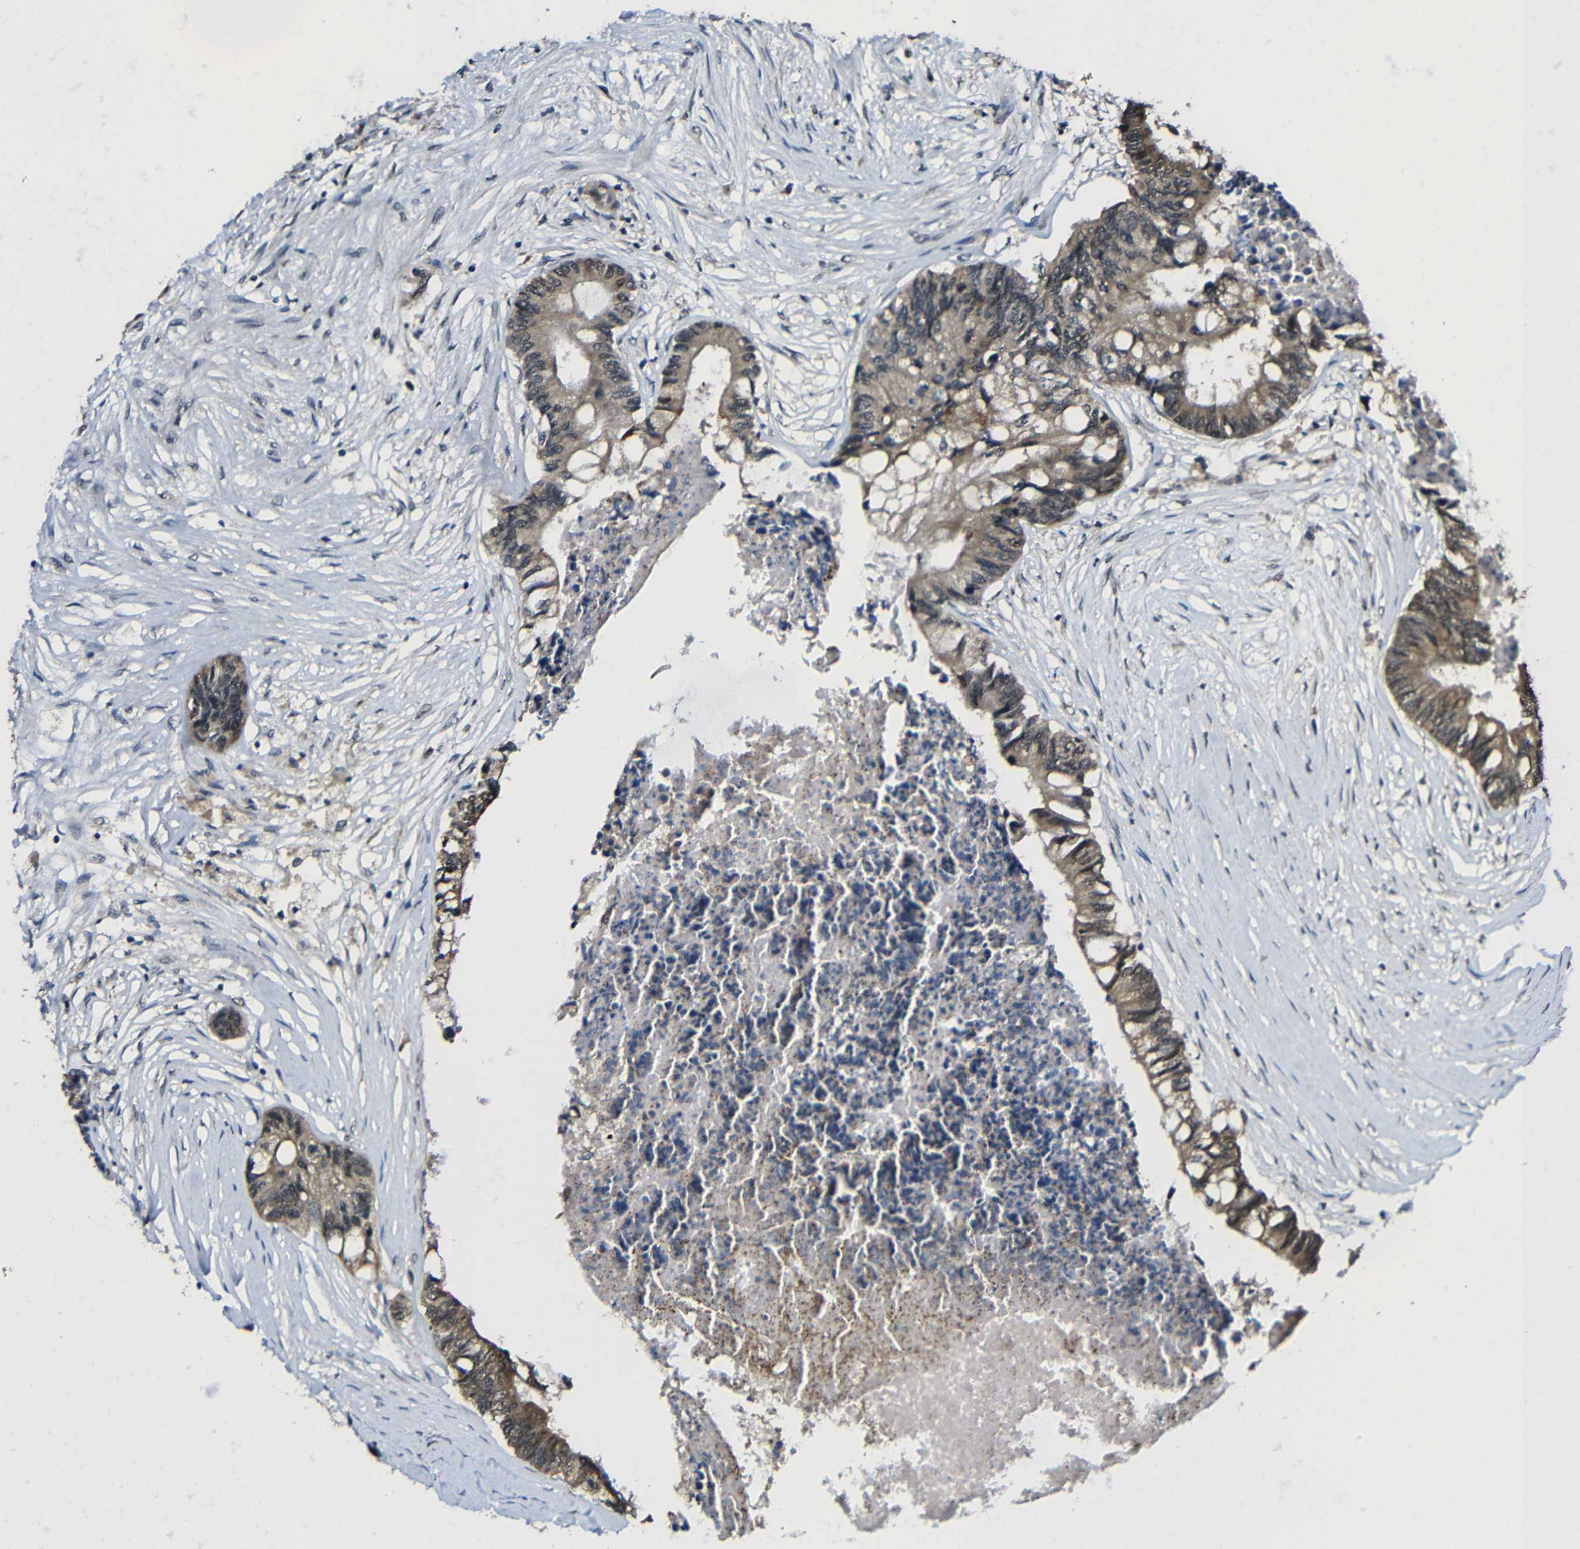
{"staining": {"intensity": "weak", "quantity": ">75%", "location": "cytoplasmic/membranous"}, "tissue": "colorectal cancer", "cell_type": "Tumor cells", "image_type": "cancer", "snomed": [{"axis": "morphology", "description": "Adenocarcinoma, NOS"}, {"axis": "topography", "description": "Rectum"}], "caption": "Immunohistochemistry (DAB (3,3'-diaminobenzidine)) staining of colorectal adenocarcinoma displays weak cytoplasmic/membranous protein expression in approximately >75% of tumor cells. The staining was performed using DAB to visualize the protein expression in brown, while the nuclei were stained in blue with hematoxylin (Magnification: 20x).", "gene": "FAM172A", "patient": {"sex": "male", "age": 63}}